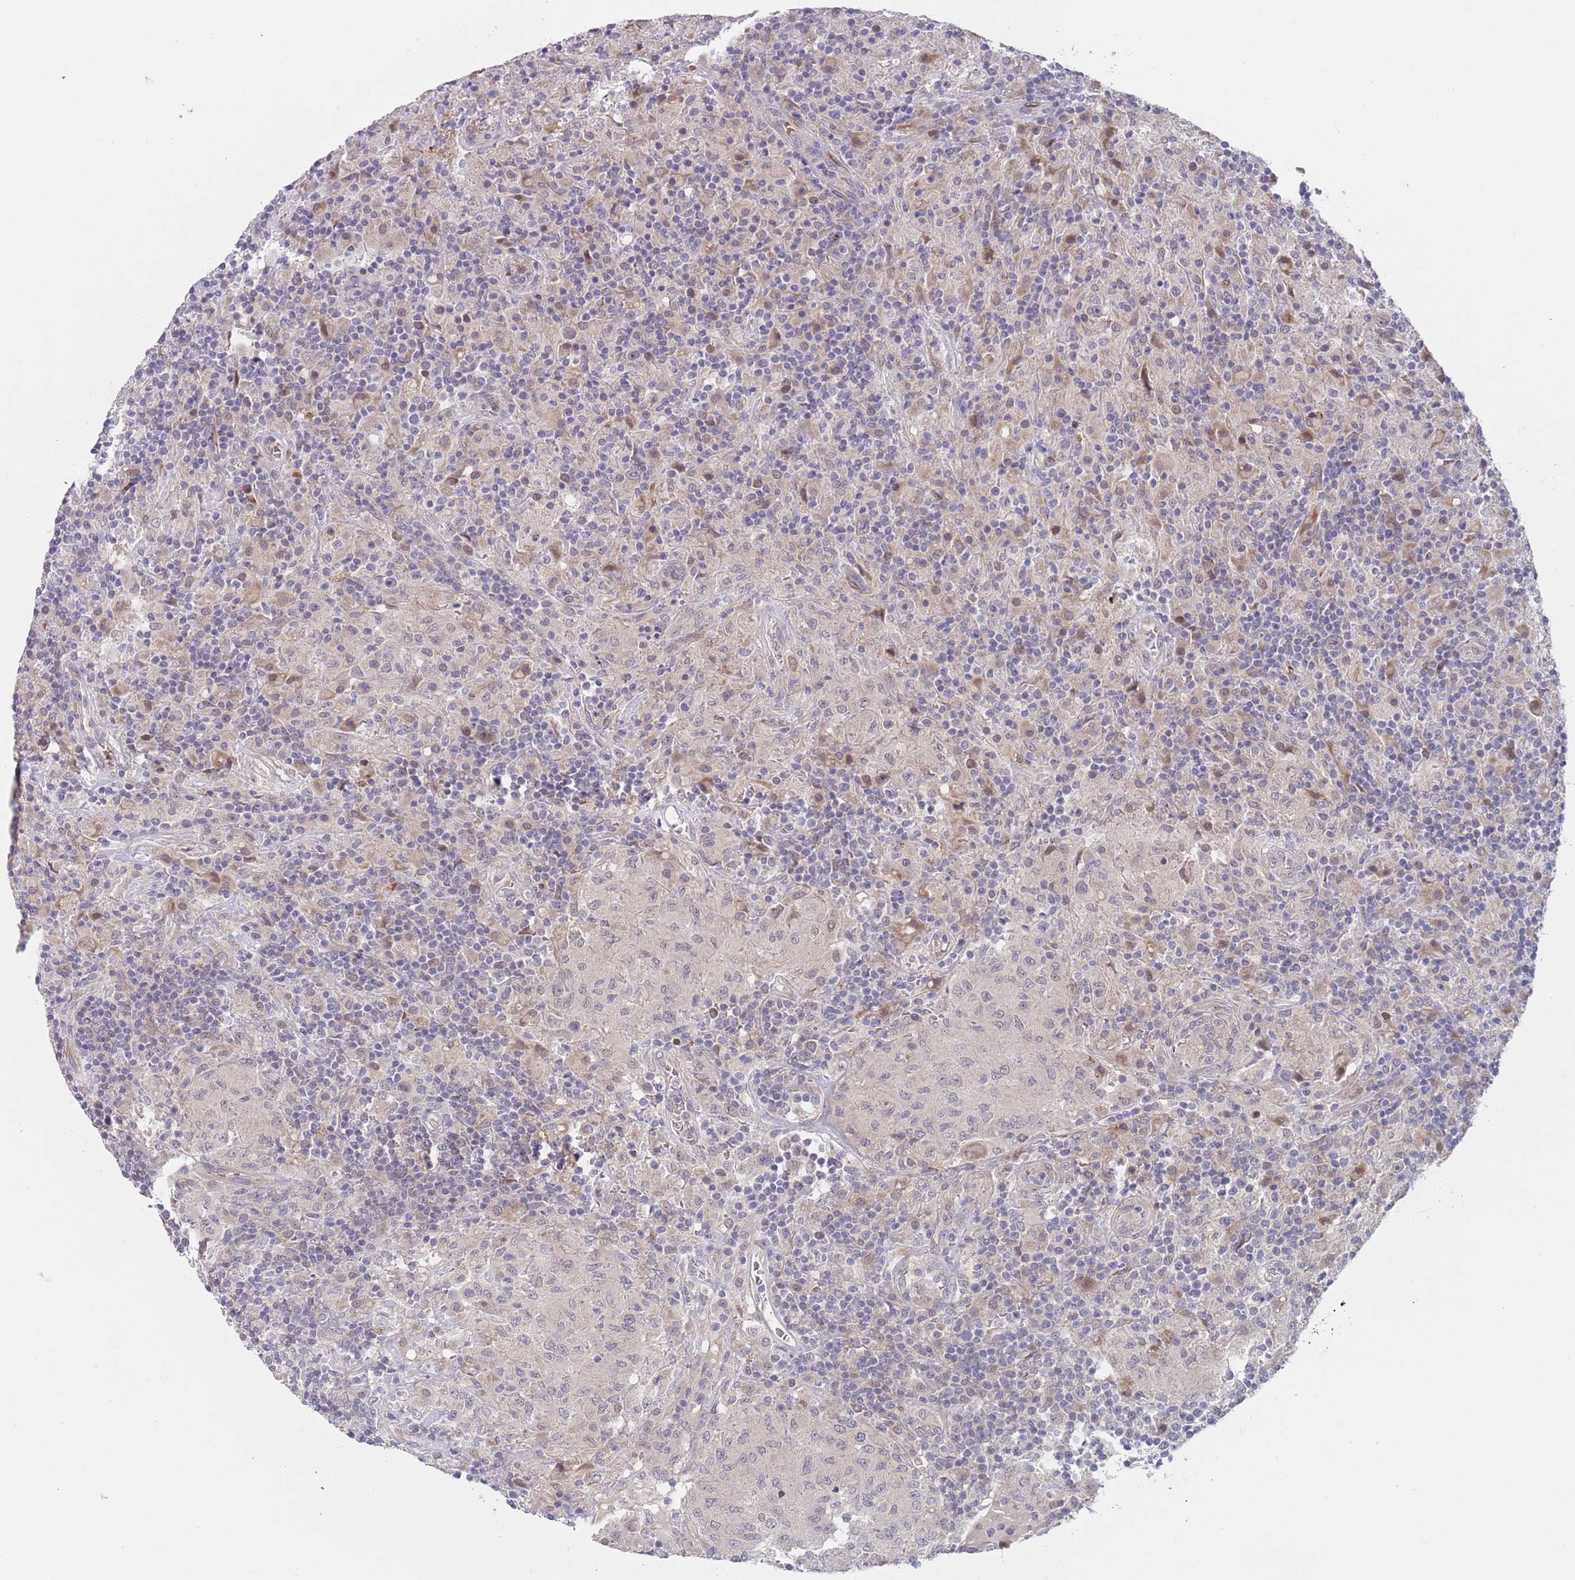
{"staining": {"intensity": "weak", "quantity": "25%-75%", "location": "nuclear"}, "tissue": "lymphoma", "cell_type": "Tumor cells", "image_type": "cancer", "snomed": [{"axis": "morphology", "description": "Hodgkin's disease, NOS"}, {"axis": "topography", "description": "Lymph node"}], "caption": "High-magnification brightfield microscopy of Hodgkin's disease stained with DAB (brown) and counterstained with hematoxylin (blue). tumor cells exhibit weak nuclear positivity is appreciated in about25%-75% of cells. The staining was performed using DAB to visualize the protein expression in brown, while the nuclei were stained in blue with hematoxylin (Magnification: 20x).", "gene": "ZNF140", "patient": {"sex": "male", "age": 70}}